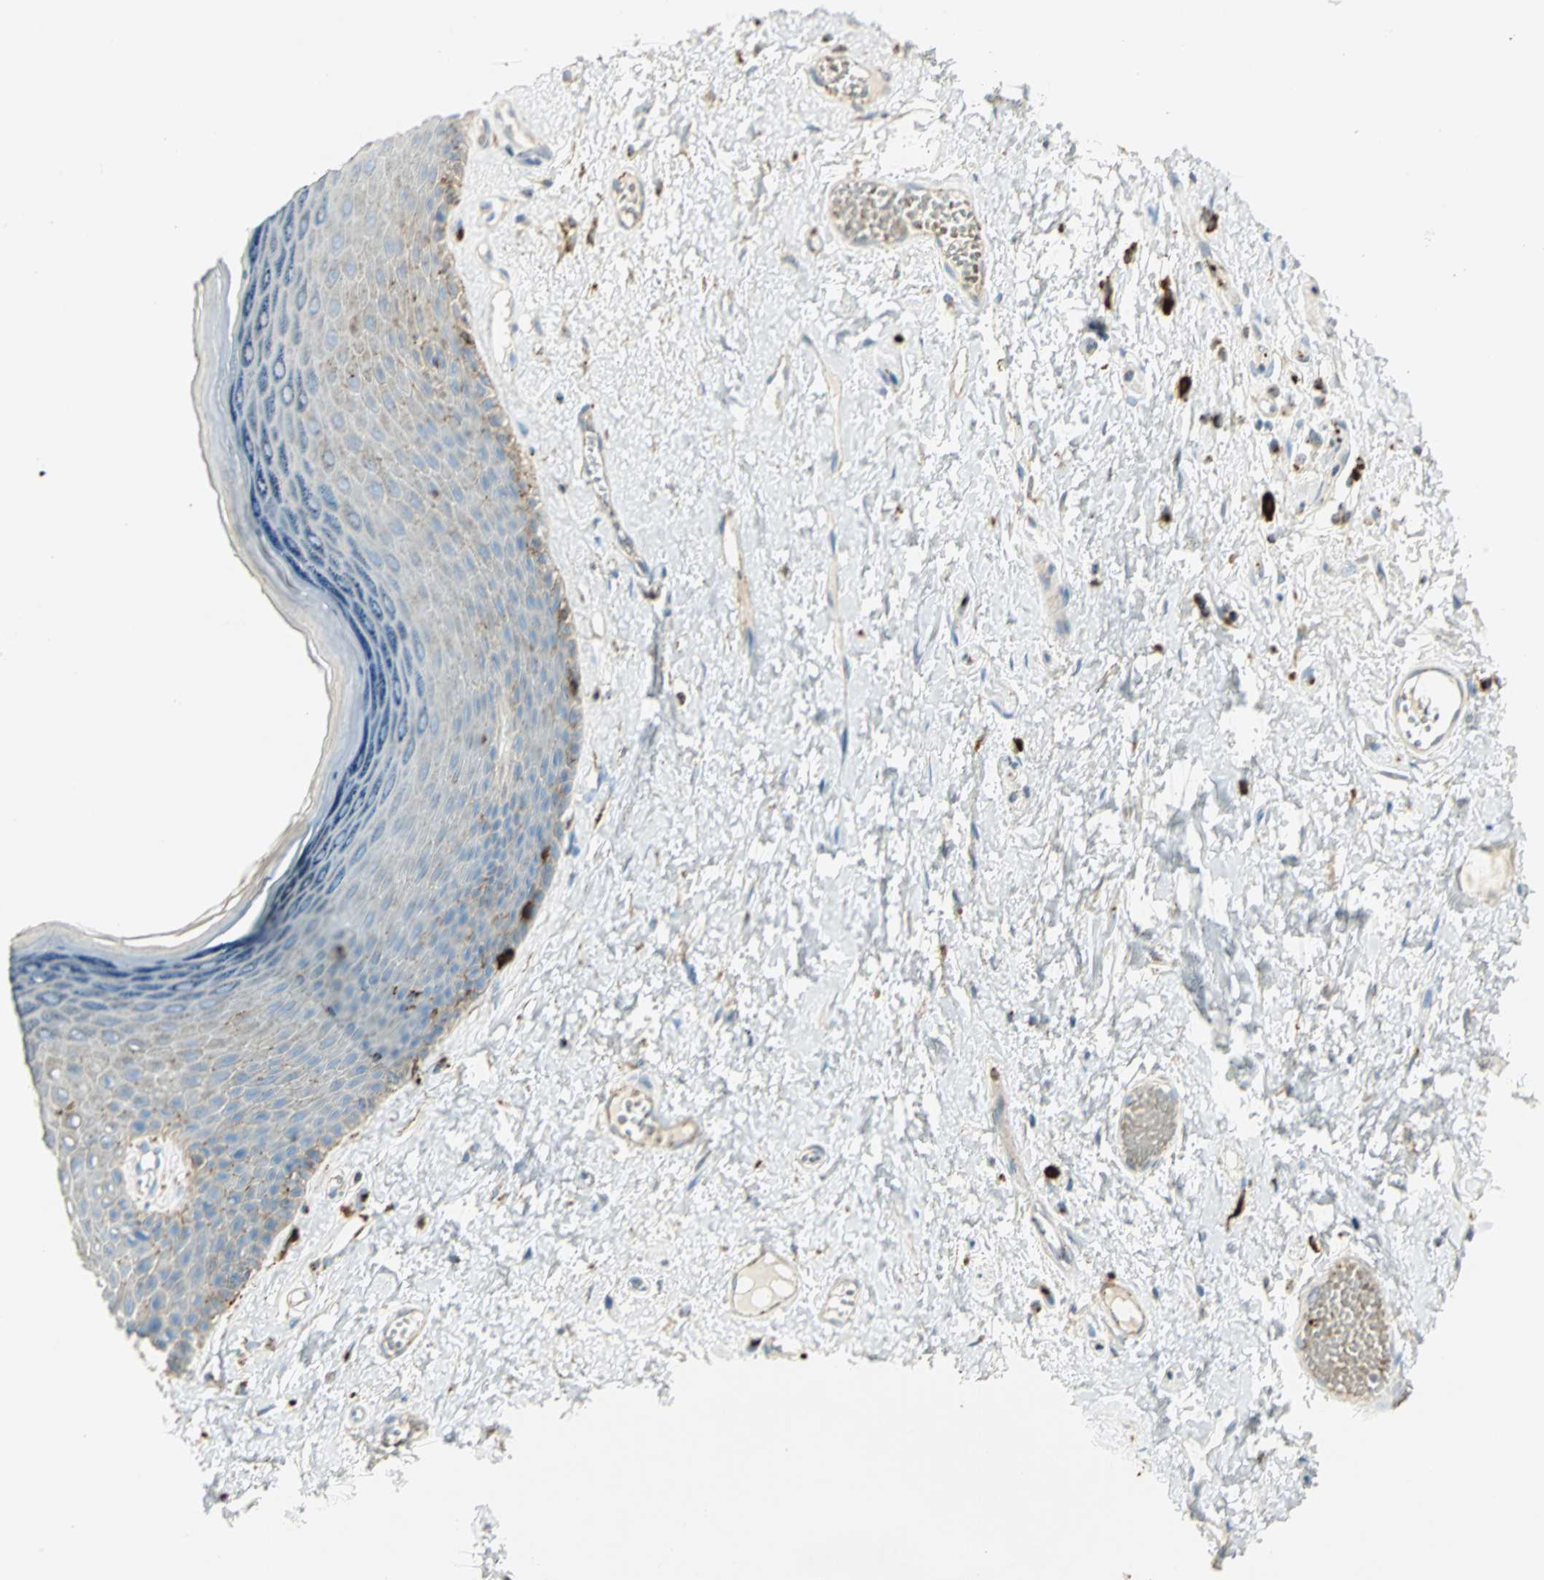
{"staining": {"intensity": "moderate", "quantity": "<25%", "location": "cytoplasmic/membranous"}, "tissue": "skin", "cell_type": "Epidermal cells", "image_type": "normal", "snomed": [{"axis": "morphology", "description": "Normal tissue, NOS"}, {"axis": "morphology", "description": "Inflammation, NOS"}, {"axis": "topography", "description": "Vulva"}], "caption": "An immunohistochemistry histopathology image of benign tissue is shown. Protein staining in brown highlights moderate cytoplasmic/membranous positivity in skin within epidermal cells.", "gene": "ARSA", "patient": {"sex": "female", "age": 84}}